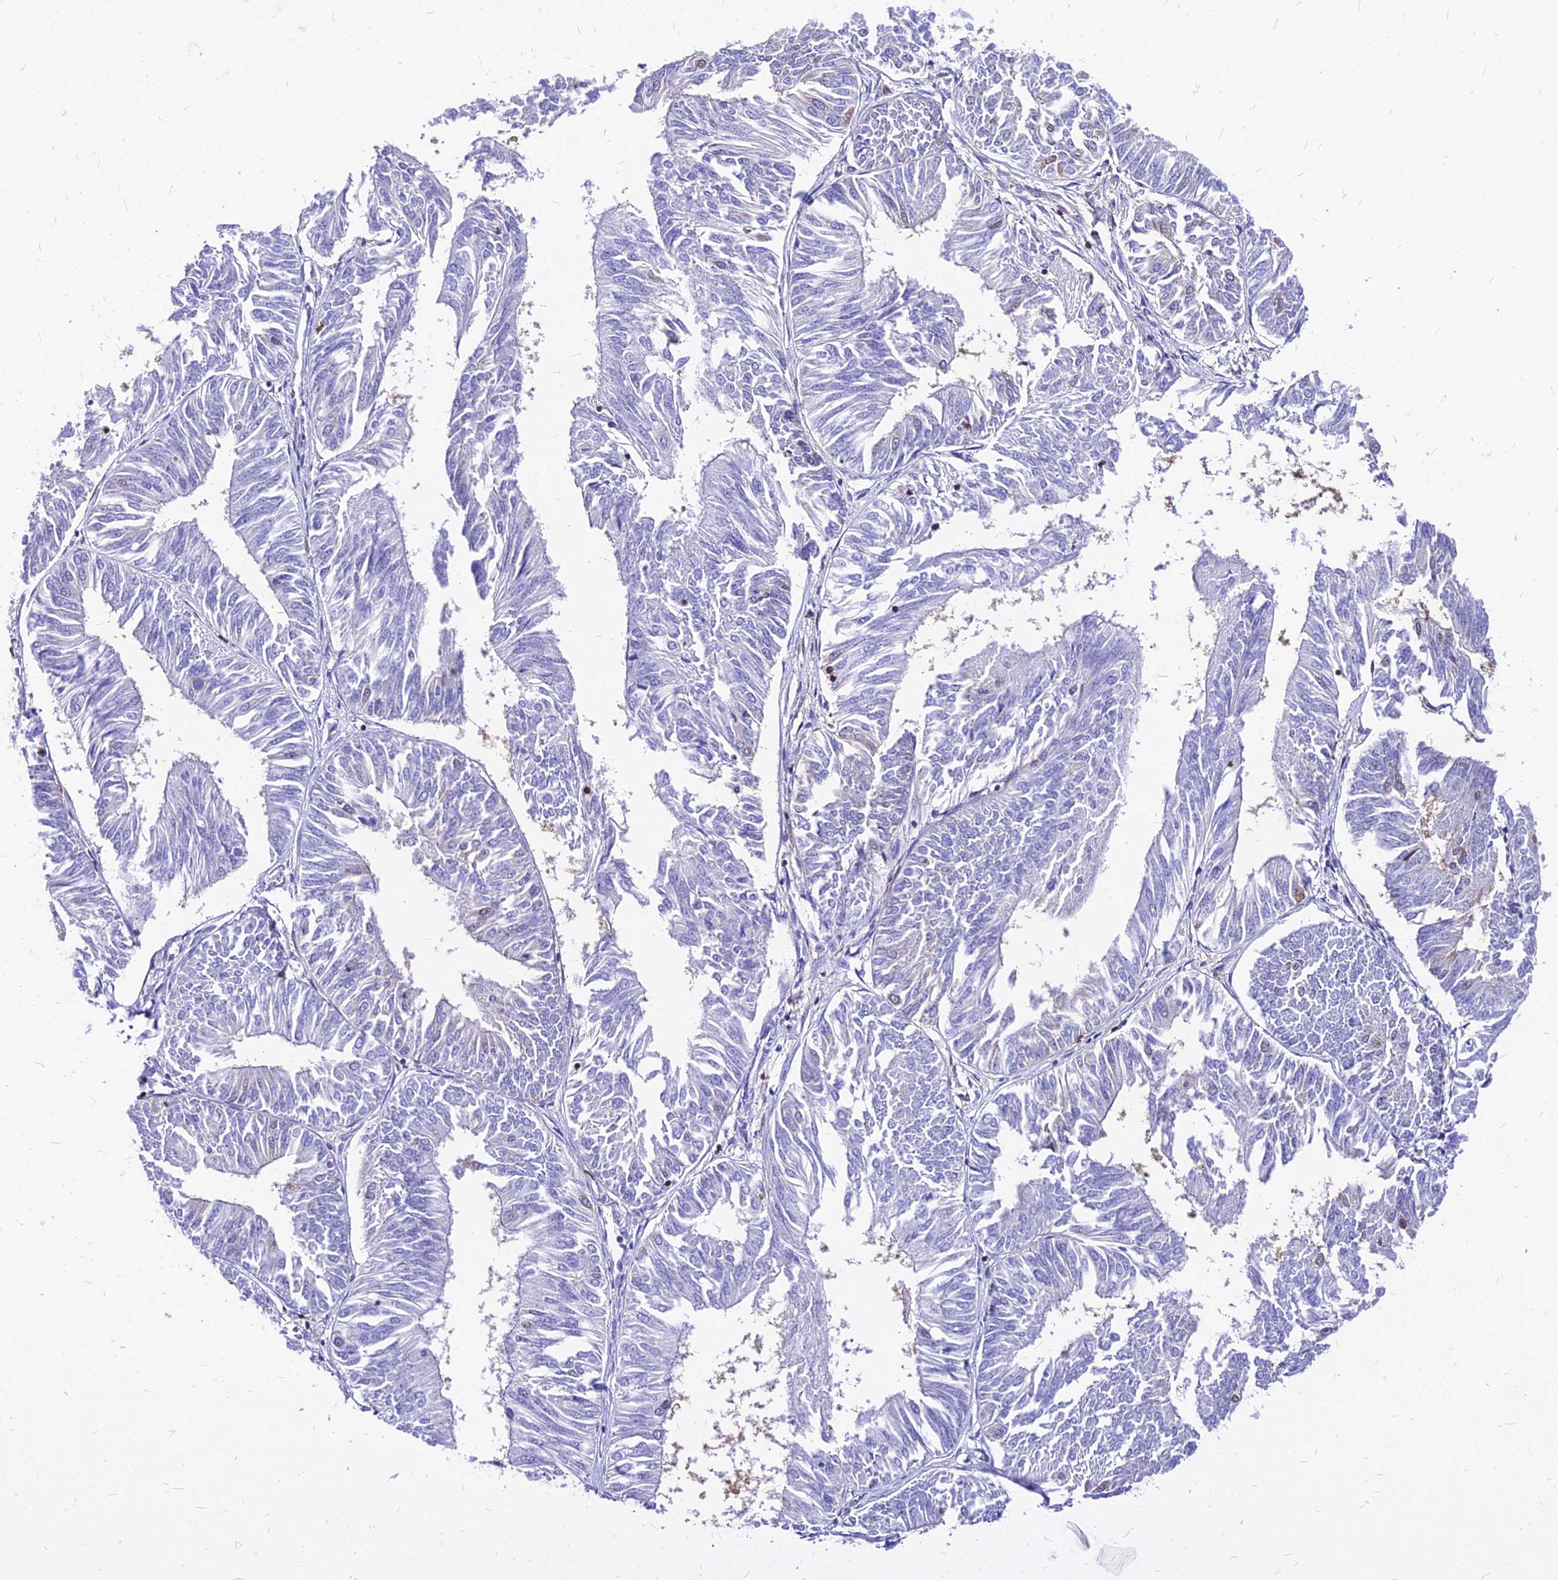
{"staining": {"intensity": "negative", "quantity": "none", "location": "none"}, "tissue": "endometrial cancer", "cell_type": "Tumor cells", "image_type": "cancer", "snomed": [{"axis": "morphology", "description": "Adenocarcinoma, NOS"}, {"axis": "topography", "description": "Endometrium"}], "caption": "This is a image of immunohistochemistry (IHC) staining of endometrial cancer (adenocarcinoma), which shows no staining in tumor cells.", "gene": "PAXX", "patient": {"sex": "female", "age": 58}}